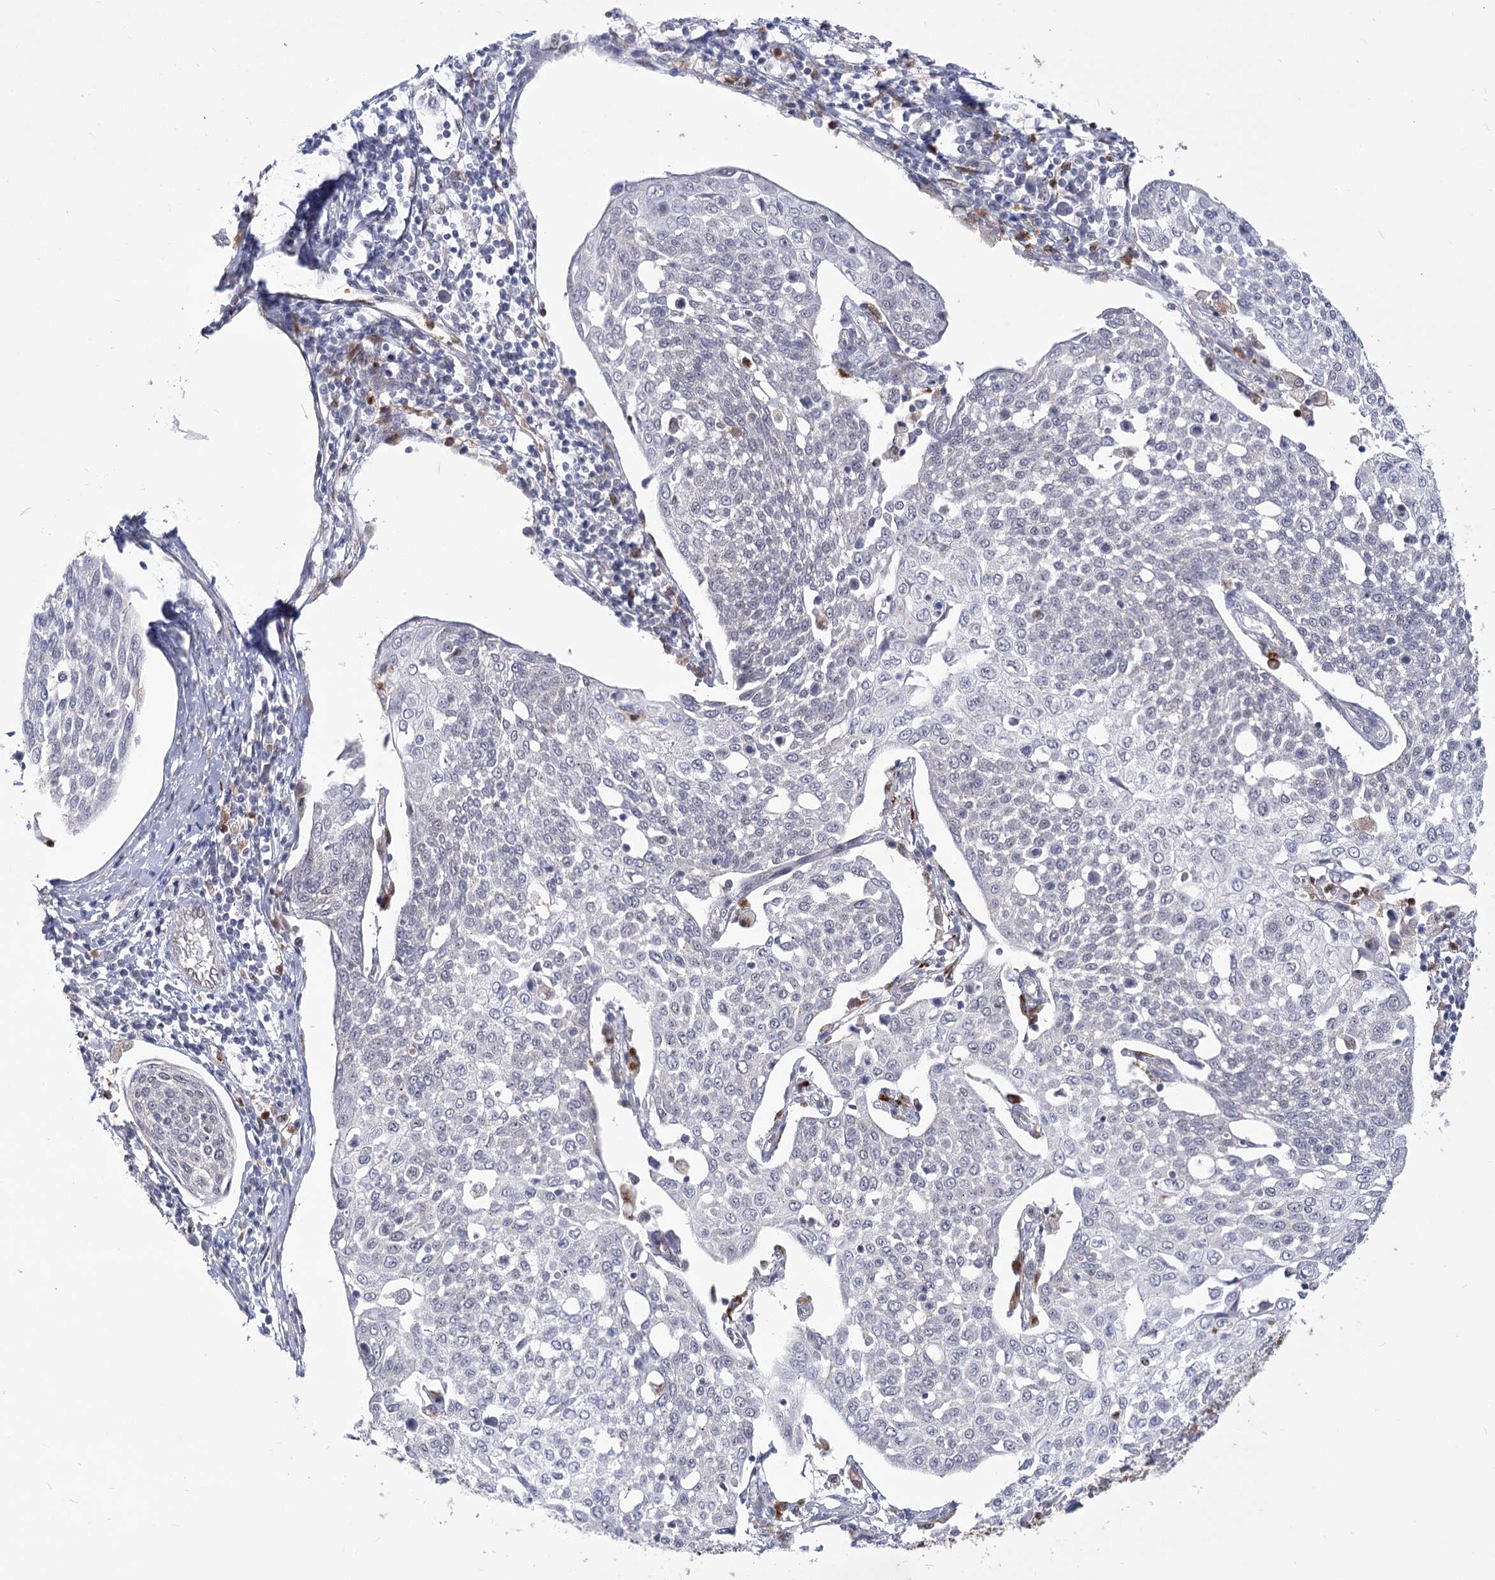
{"staining": {"intensity": "negative", "quantity": "none", "location": "none"}, "tissue": "cervical cancer", "cell_type": "Tumor cells", "image_type": "cancer", "snomed": [{"axis": "morphology", "description": "Squamous cell carcinoma, NOS"}, {"axis": "topography", "description": "Cervix"}], "caption": "IHC of human cervical cancer displays no expression in tumor cells.", "gene": "SIAE", "patient": {"sex": "female", "age": 34}}